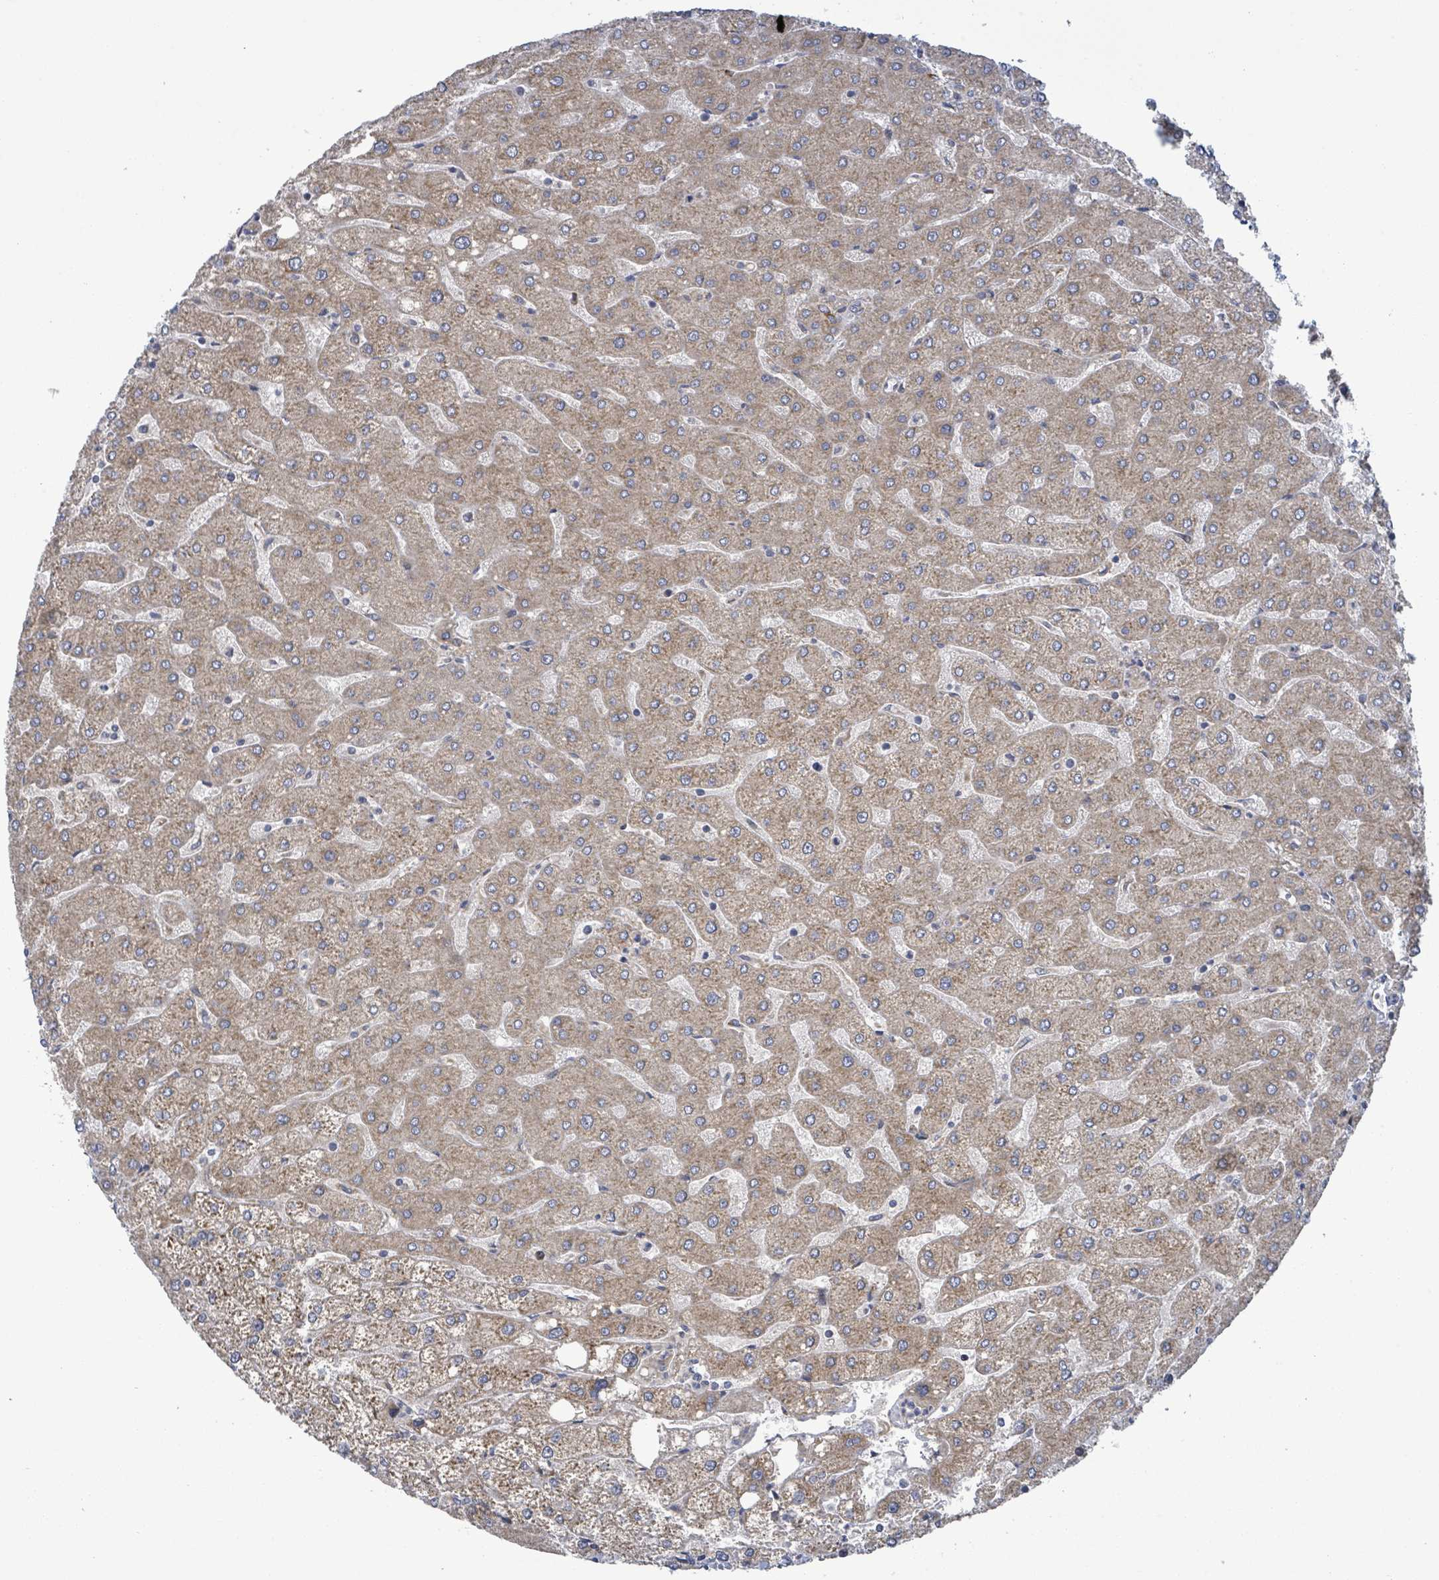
{"staining": {"intensity": "weak", "quantity": ">75%", "location": "cytoplasmic/membranous"}, "tissue": "liver", "cell_type": "Cholangiocytes", "image_type": "normal", "snomed": [{"axis": "morphology", "description": "Normal tissue, NOS"}, {"axis": "topography", "description": "Liver"}], "caption": "High-magnification brightfield microscopy of normal liver stained with DAB (3,3'-diaminobenzidine) (brown) and counterstained with hematoxylin (blue). cholangiocytes exhibit weak cytoplasmic/membranous positivity is appreciated in approximately>75% of cells.", "gene": "NOMO1", "patient": {"sex": "male", "age": 67}}